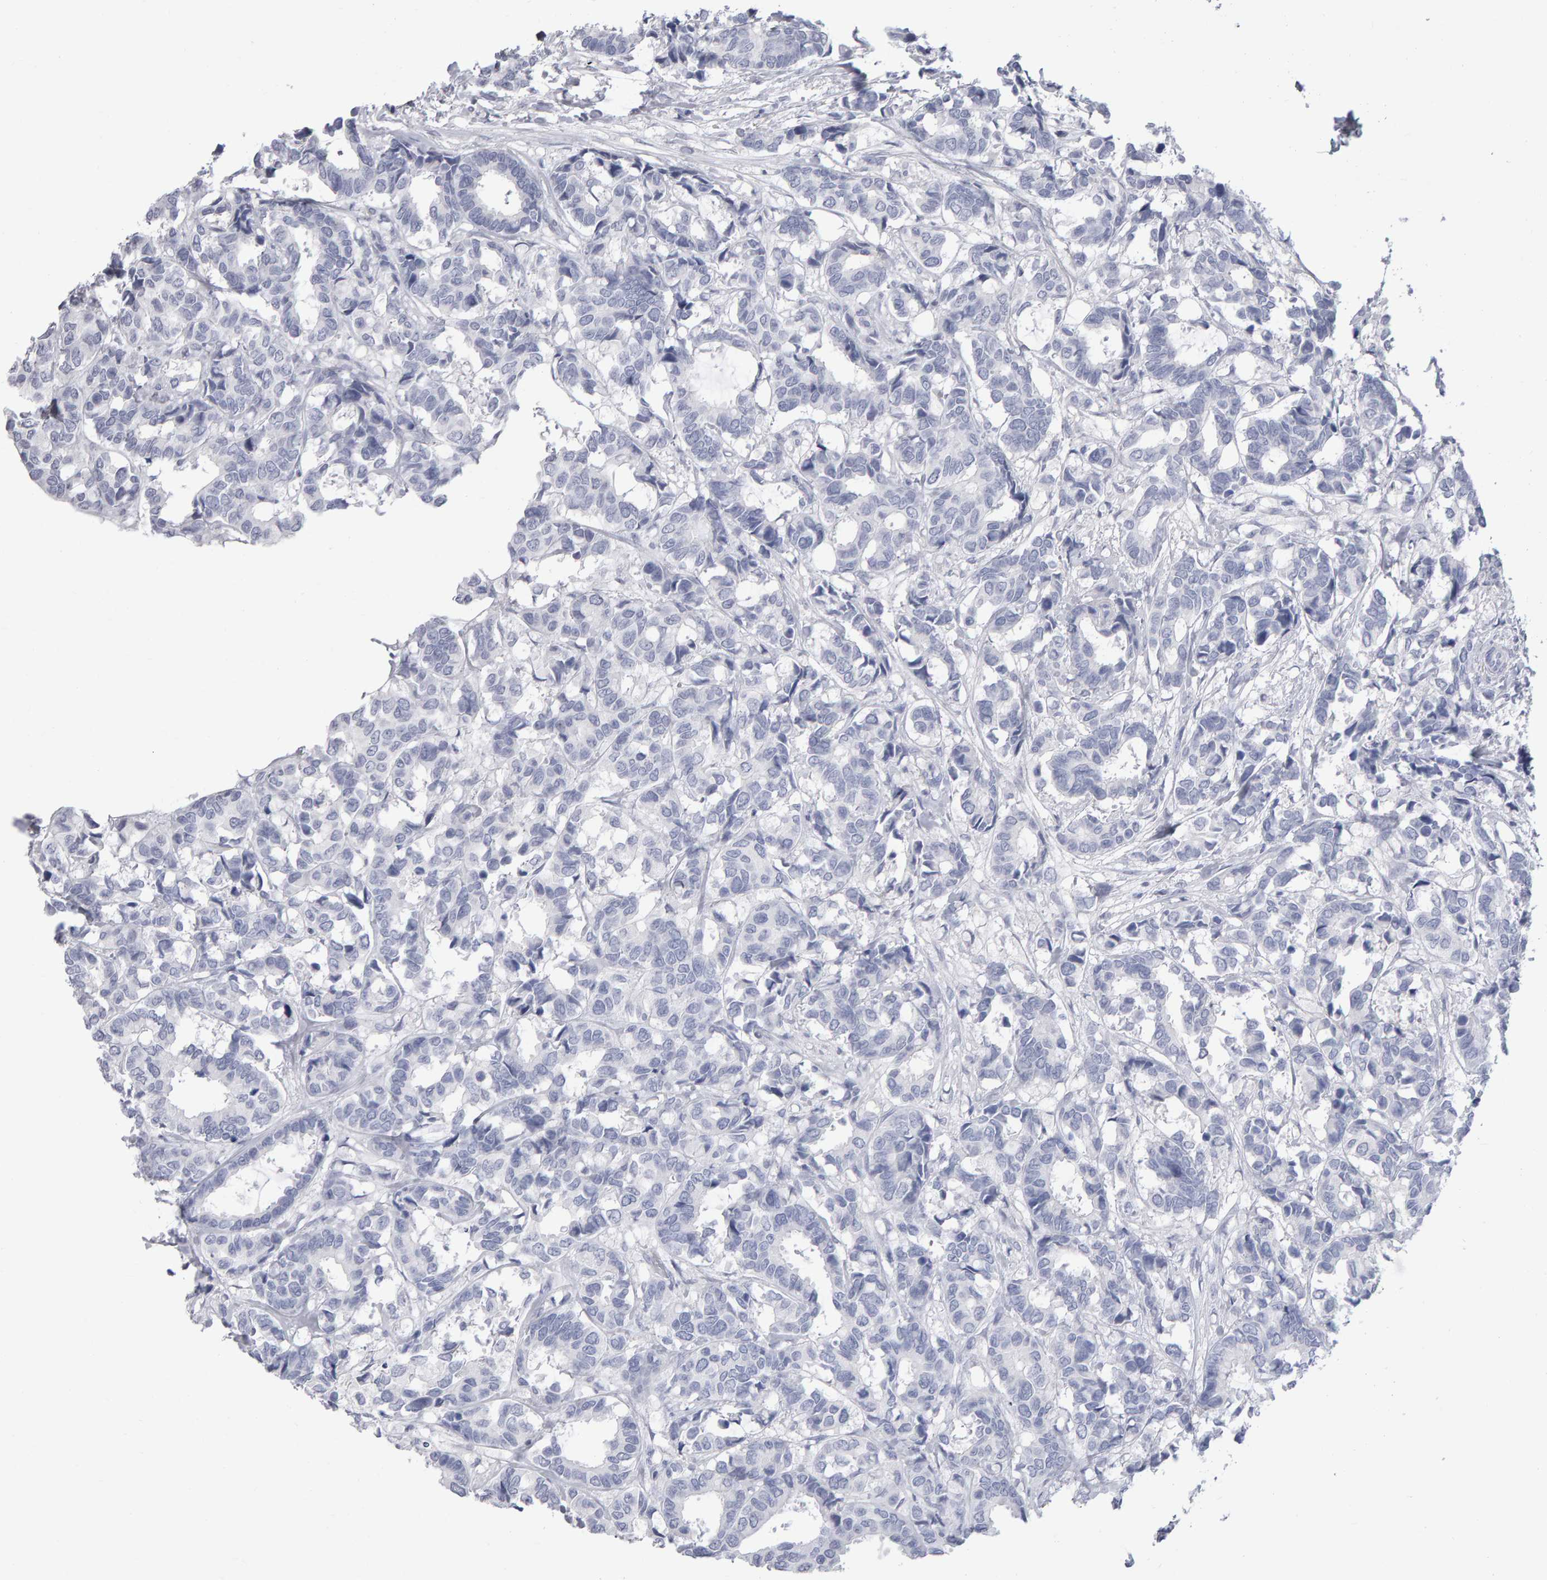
{"staining": {"intensity": "negative", "quantity": "none", "location": "none"}, "tissue": "breast cancer", "cell_type": "Tumor cells", "image_type": "cancer", "snomed": [{"axis": "morphology", "description": "Duct carcinoma"}, {"axis": "topography", "description": "Breast"}], "caption": "Immunohistochemistry (IHC) histopathology image of neoplastic tissue: intraductal carcinoma (breast) stained with DAB reveals no significant protein staining in tumor cells.", "gene": "NCDN", "patient": {"sex": "female", "age": 87}}